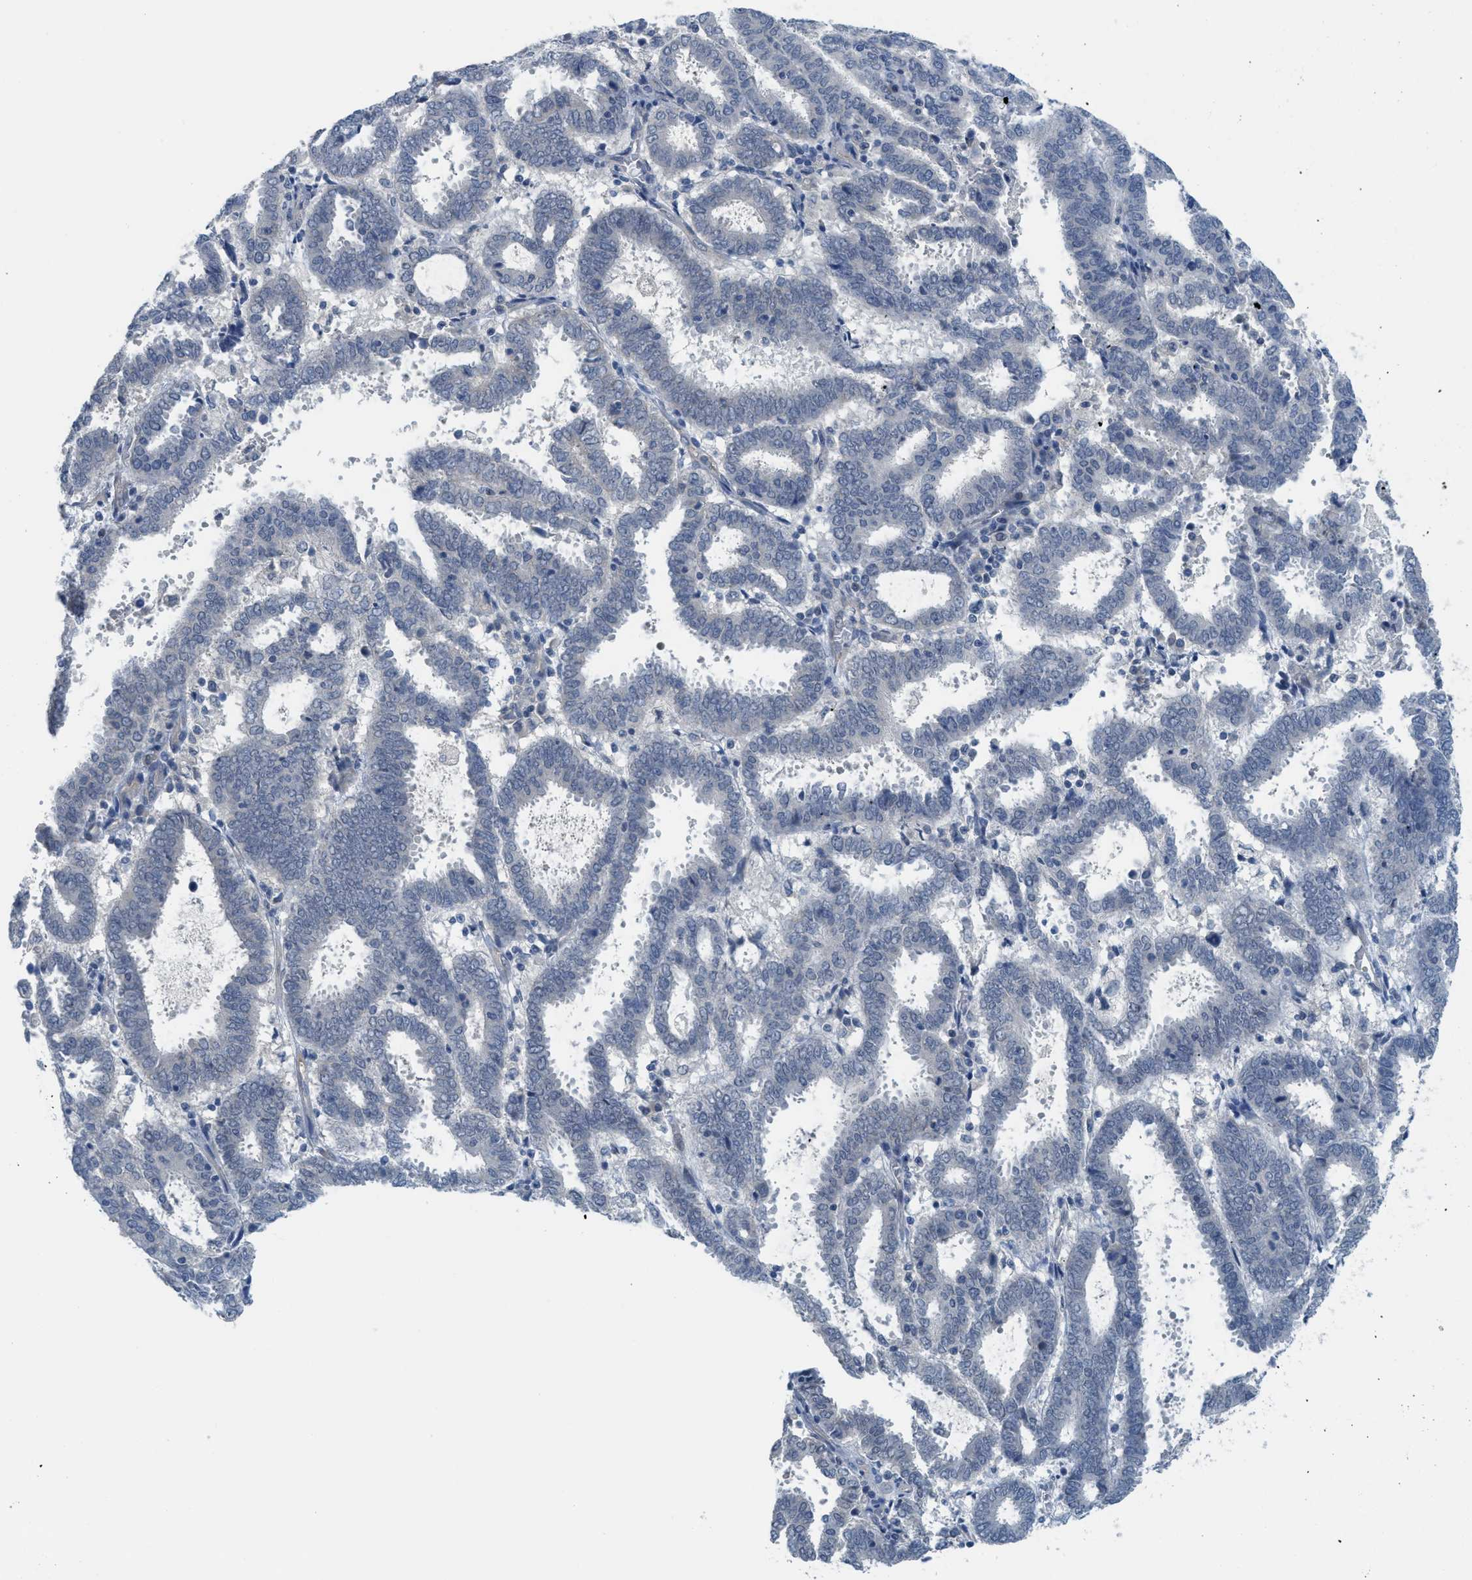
{"staining": {"intensity": "negative", "quantity": "none", "location": "none"}, "tissue": "endometrial cancer", "cell_type": "Tumor cells", "image_type": "cancer", "snomed": [{"axis": "morphology", "description": "Adenocarcinoma, NOS"}, {"axis": "topography", "description": "Uterus"}], "caption": "An image of endometrial cancer (adenocarcinoma) stained for a protein shows no brown staining in tumor cells. (DAB (3,3'-diaminobenzidine) IHC visualized using brightfield microscopy, high magnification).", "gene": "TNFAIP1", "patient": {"sex": "female", "age": 83}}